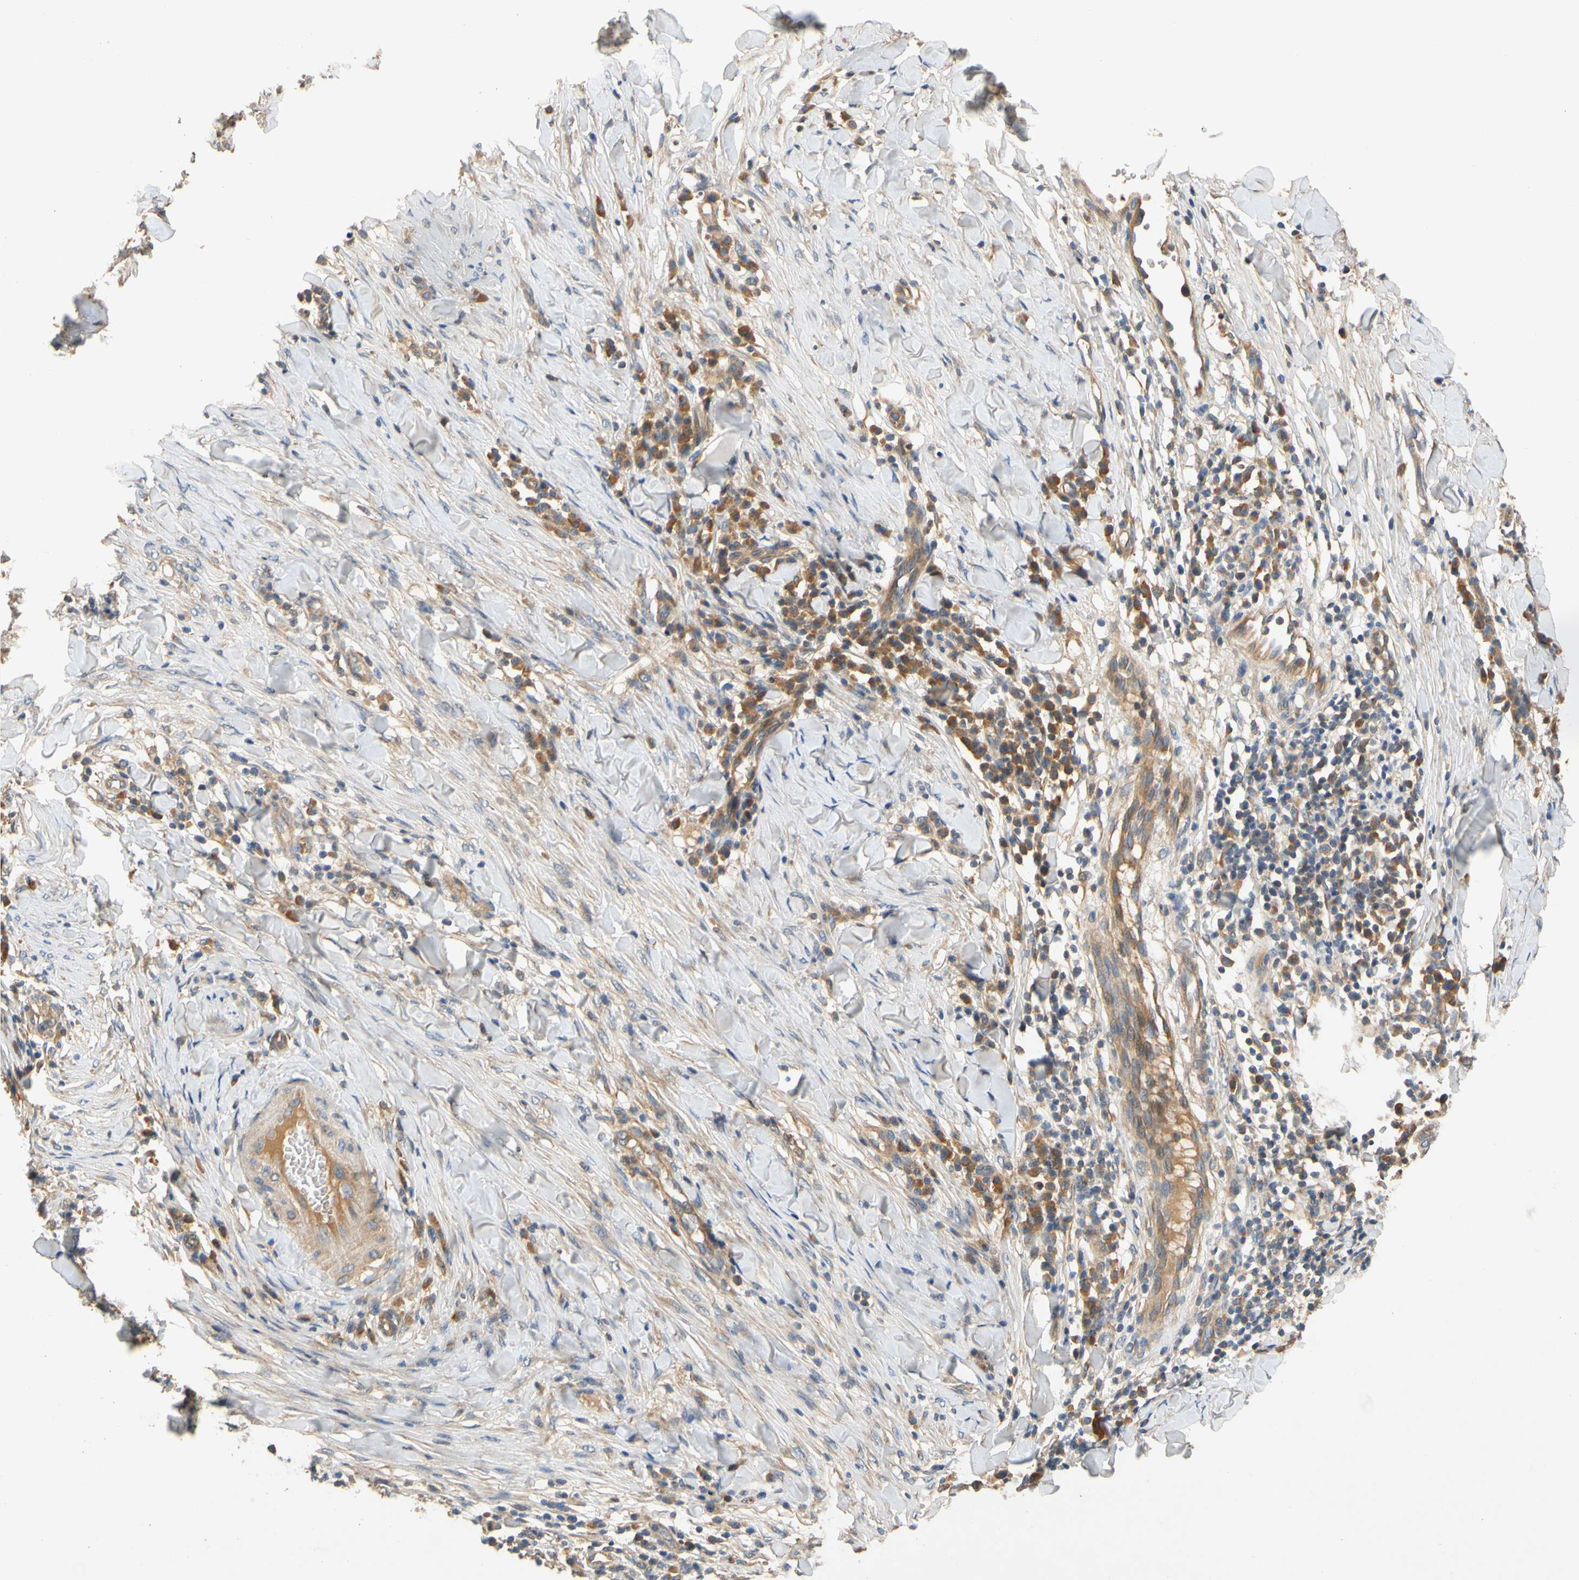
{"staining": {"intensity": "weak", "quantity": "25%-75%", "location": "cytoplasmic/membranous"}, "tissue": "skin cancer", "cell_type": "Tumor cells", "image_type": "cancer", "snomed": [{"axis": "morphology", "description": "Squamous cell carcinoma, NOS"}, {"axis": "topography", "description": "Skin"}], "caption": "Protein staining of skin squamous cell carcinoma tissue demonstrates weak cytoplasmic/membranous expression in approximately 25%-75% of tumor cells.", "gene": "USP46", "patient": {"sex": "male", "age": 24}}